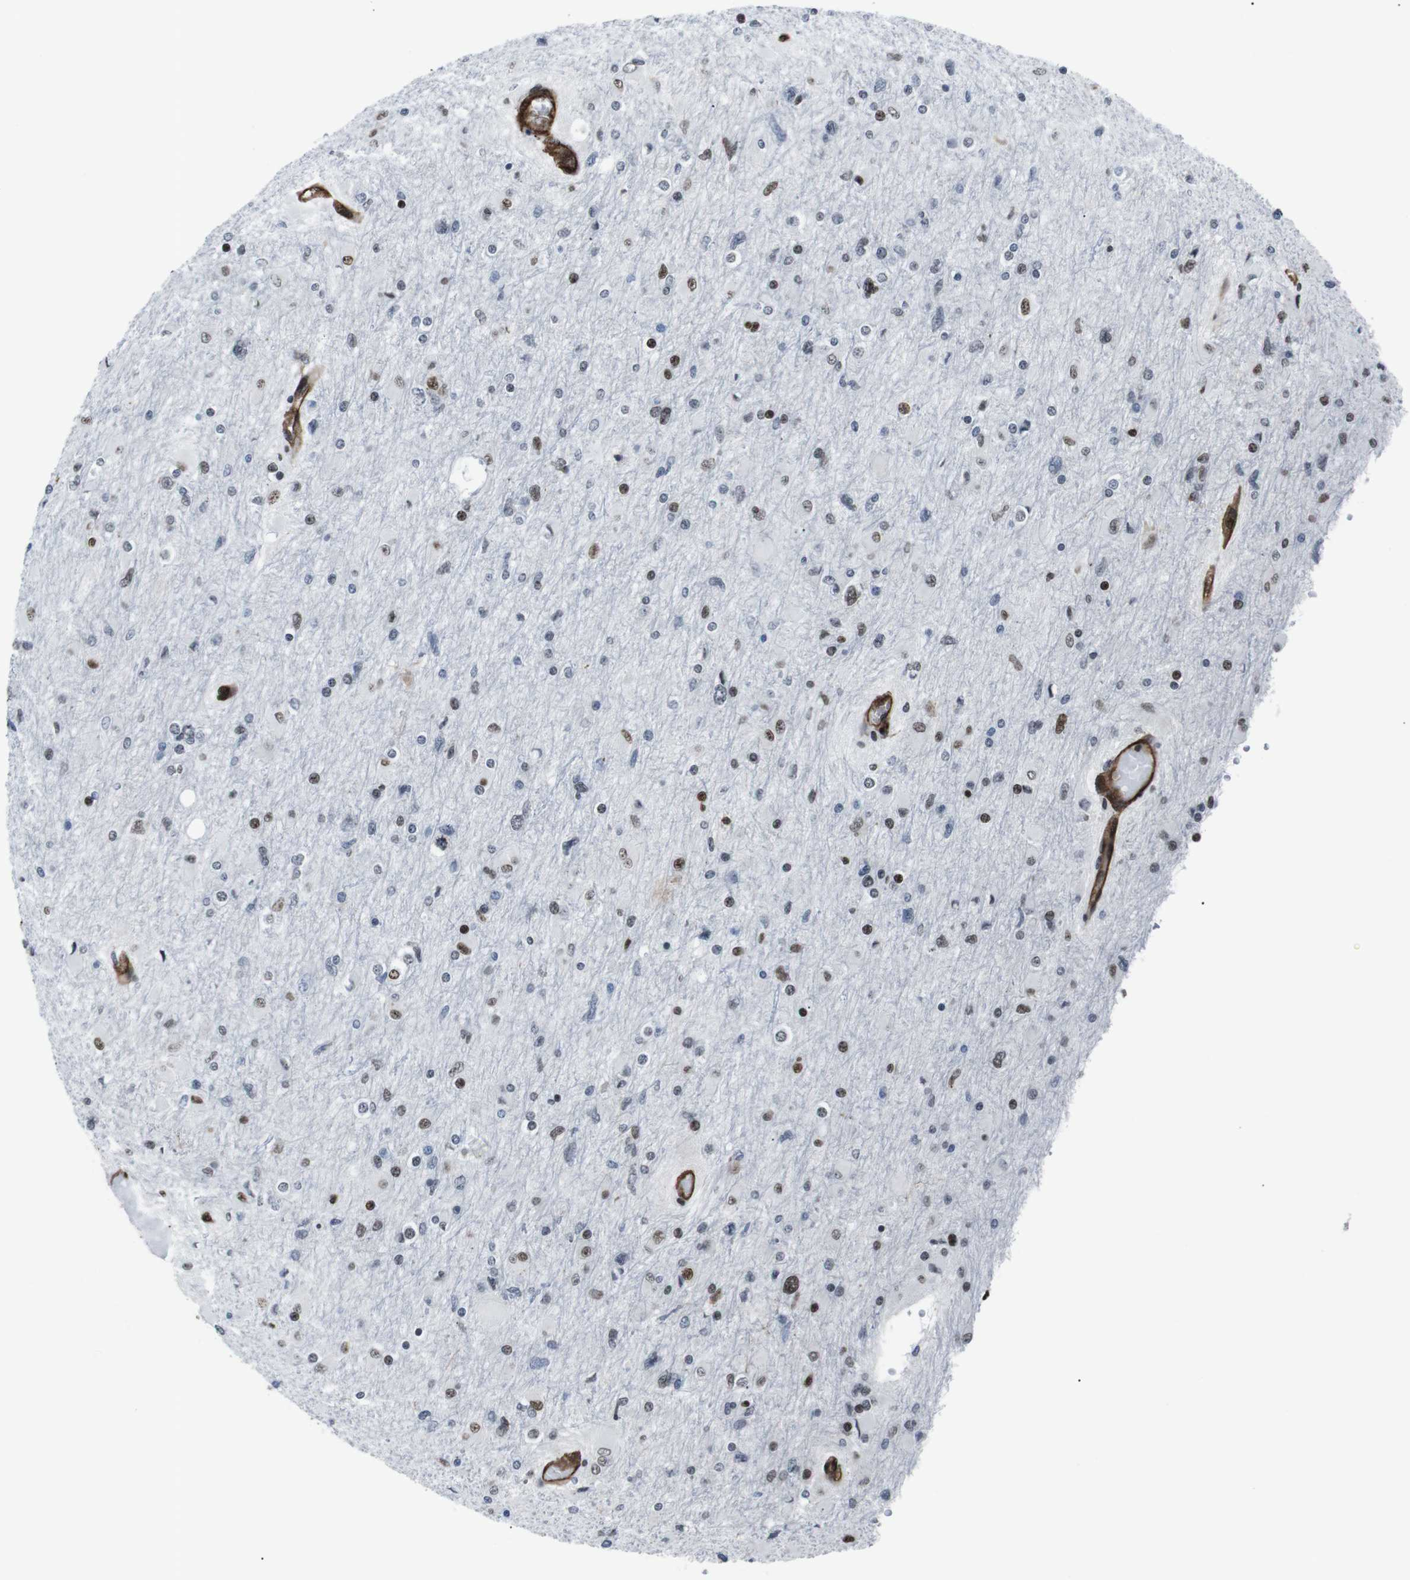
{"staining": {"intensity": "moderate", "quantity": "25%-75%", "location": "nuclear"}, "tissue": "glioma", "cell_type": "Tumor cells", "image_type": "cancer", "snomed": [{"axis": "morphology", "description": "Glioma, malignant, High grade"}, {"axis": "topography", "description": "Cerebral cortex"}], "caption": "Tumor cells demonstrate medium levels of moderate nuclear expression in about 25%-75% of cells in human malignant high-grade glioma.", "gene": "HNRNPU", "patient": {"sex": "female", "age": 36}}